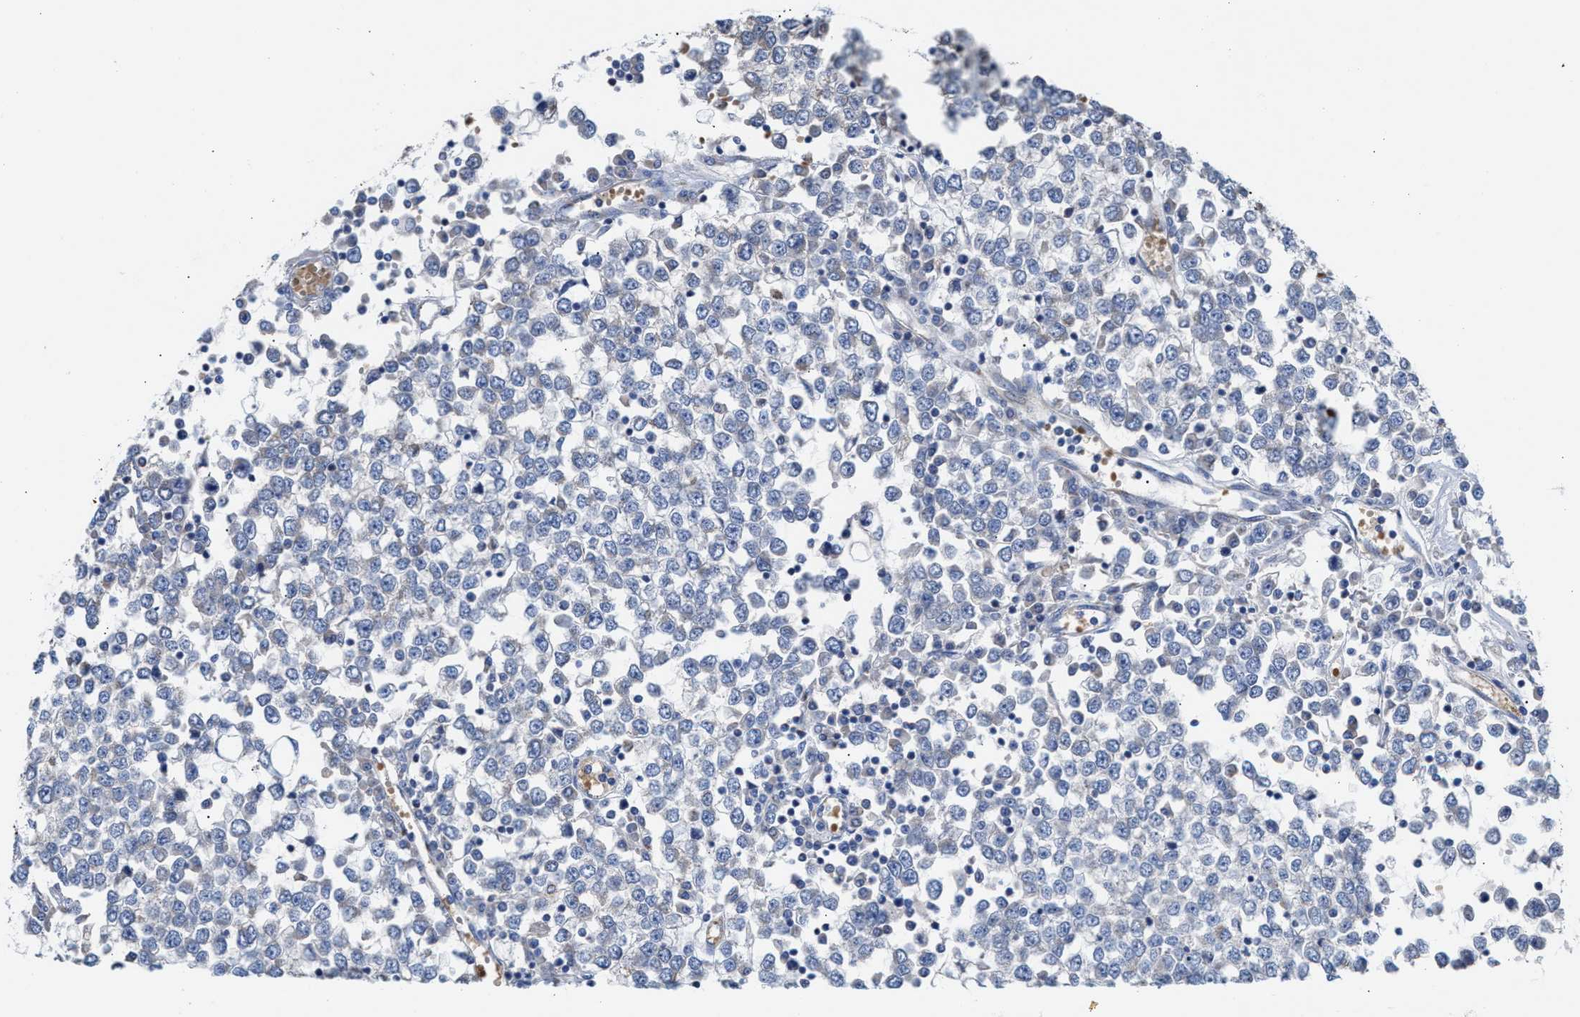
{"staining": {"intensity": "weak", "quantity": "25%-75%", "location": "cytoplasmic/membranous"}, "tissue": "testis cancer", "cell_type": "Tumor cells", "image_type": "cancer", "snomed": [{"axis": "morphology", "description": "Seminoma, NOS"}, {"axis": "topography", "description": "Testis"}], "caption": "Protein expression analysis of testis seminoma shows weak cytoplasmic/membranous staining in approximately 25%-75% of tumor cells. (DAB IHC, brown staining for protein, blue staining for nuclei).", "gene": "MECR", "patient": {"sex": "male", "age": 65}}